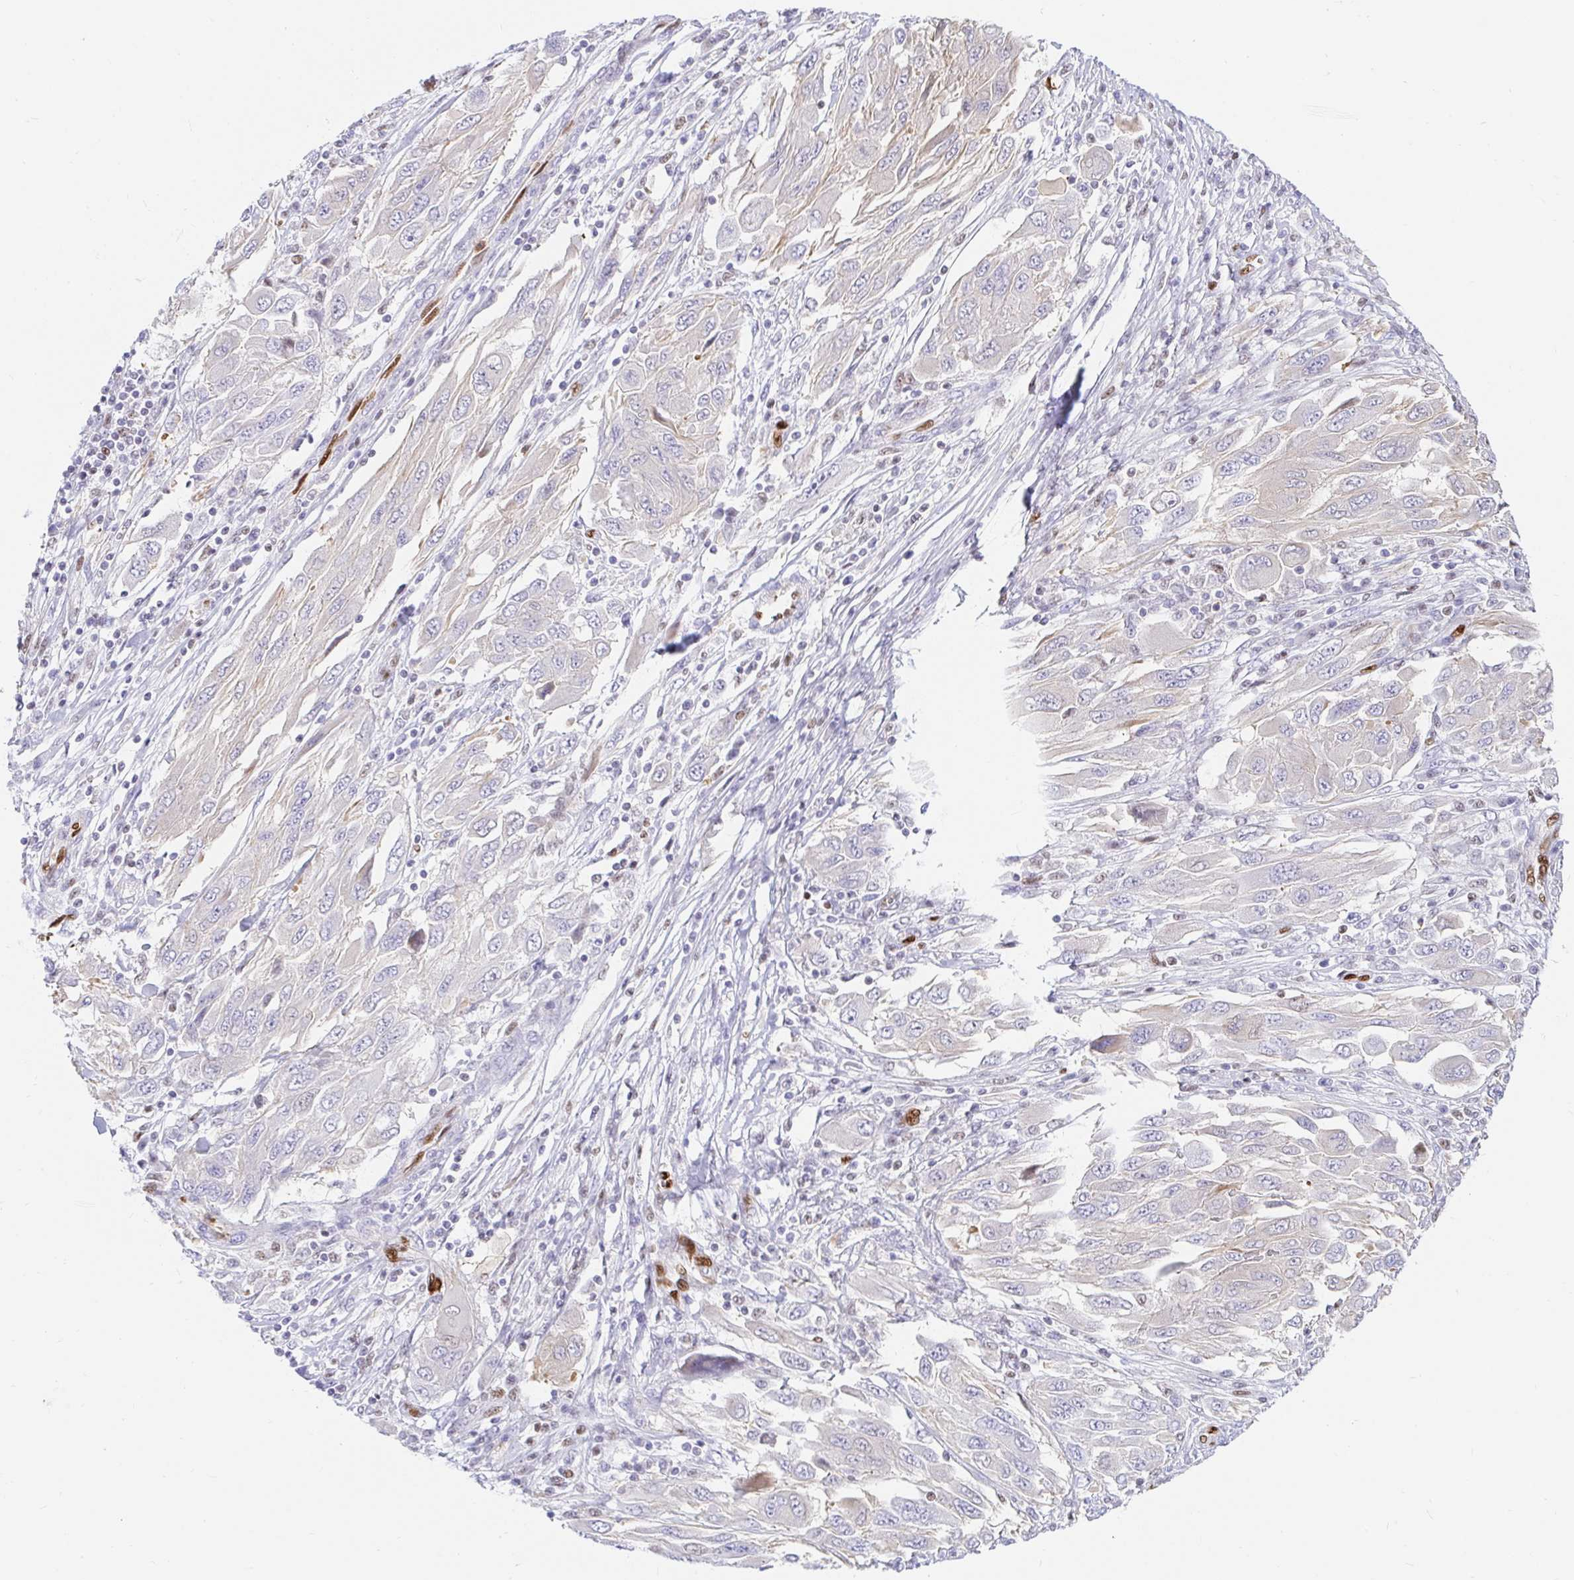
{"staining": {"intensity": "negative", "quantity": "none", "location": "none"}, "tissue": "melanoma", "cell_type": "Tumor cells", "image_type": "cancer", "snomed": [{"axis": "morphology", "description": "Malignant melanoma, NOS"}, {"axis": "topography", "description": "Skin"}], "caption": "This image is of malignant melanoma stained with immunohistochemistry to label a protein in brown with the nuclei are counter-stained blue. There is no staining in tumor cells.", "gene": "HINFP", "patient": {"sex": "female", "age": 91}}